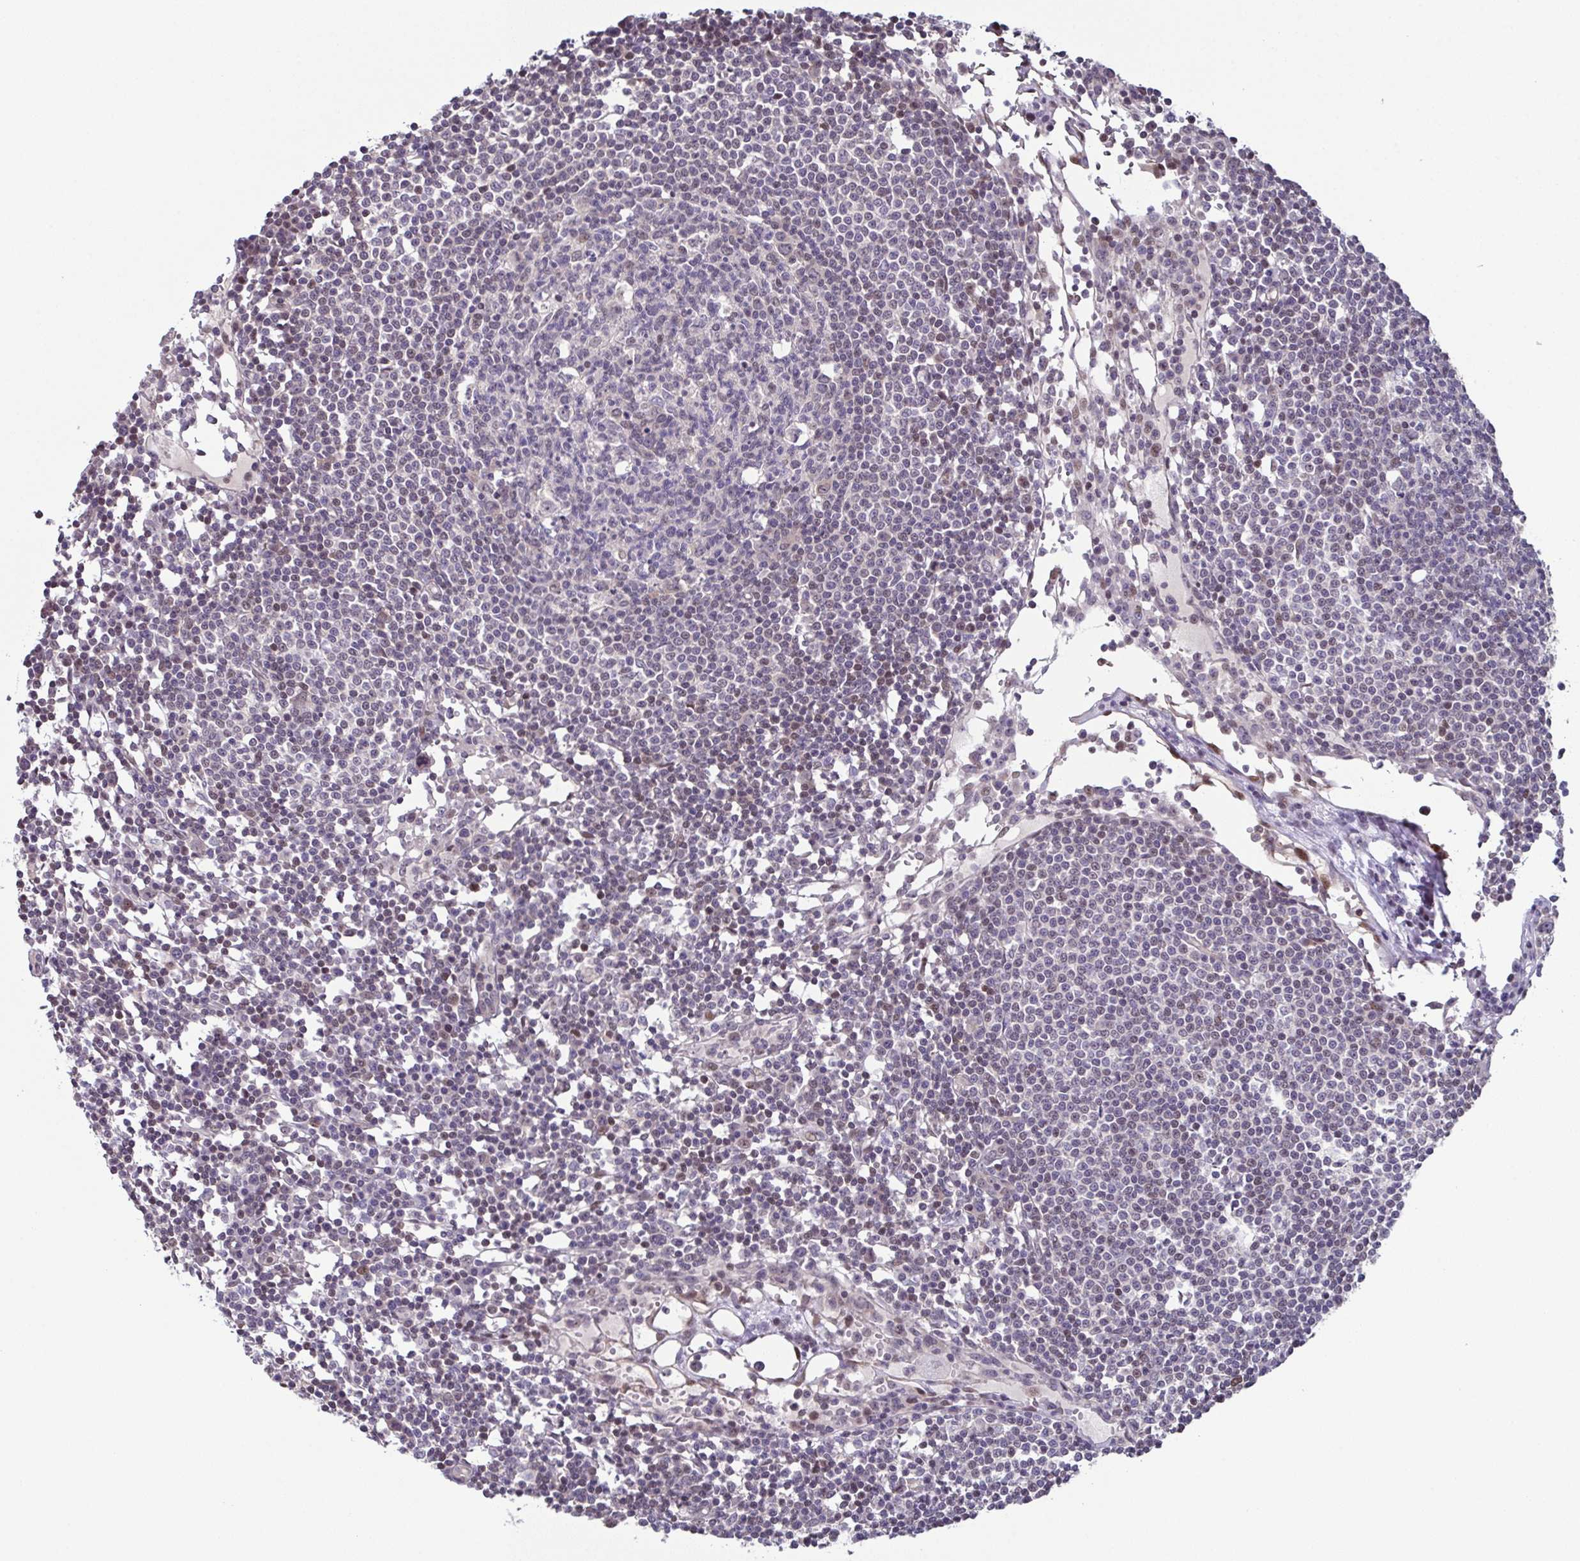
{"staining": {"intensity": "weak", "quantity": "<25%", "location": "nuclear"}, "tissue": "lymph node", "cell_type": "Germinal center cells", "image_type": "normal", "snomed": [{"axis": "morphology", "description": "Normal tissue, NOS"}, {"axis": "topography", "description": "Lymph node"}], "caption": "This is a image of immunohistochemistry (IHC) staining of unremarkable lymph node, which shows no staining in germinal center cells.", "gene": "DNAJB1", "patient": {"sex": "female", "age": 78}}